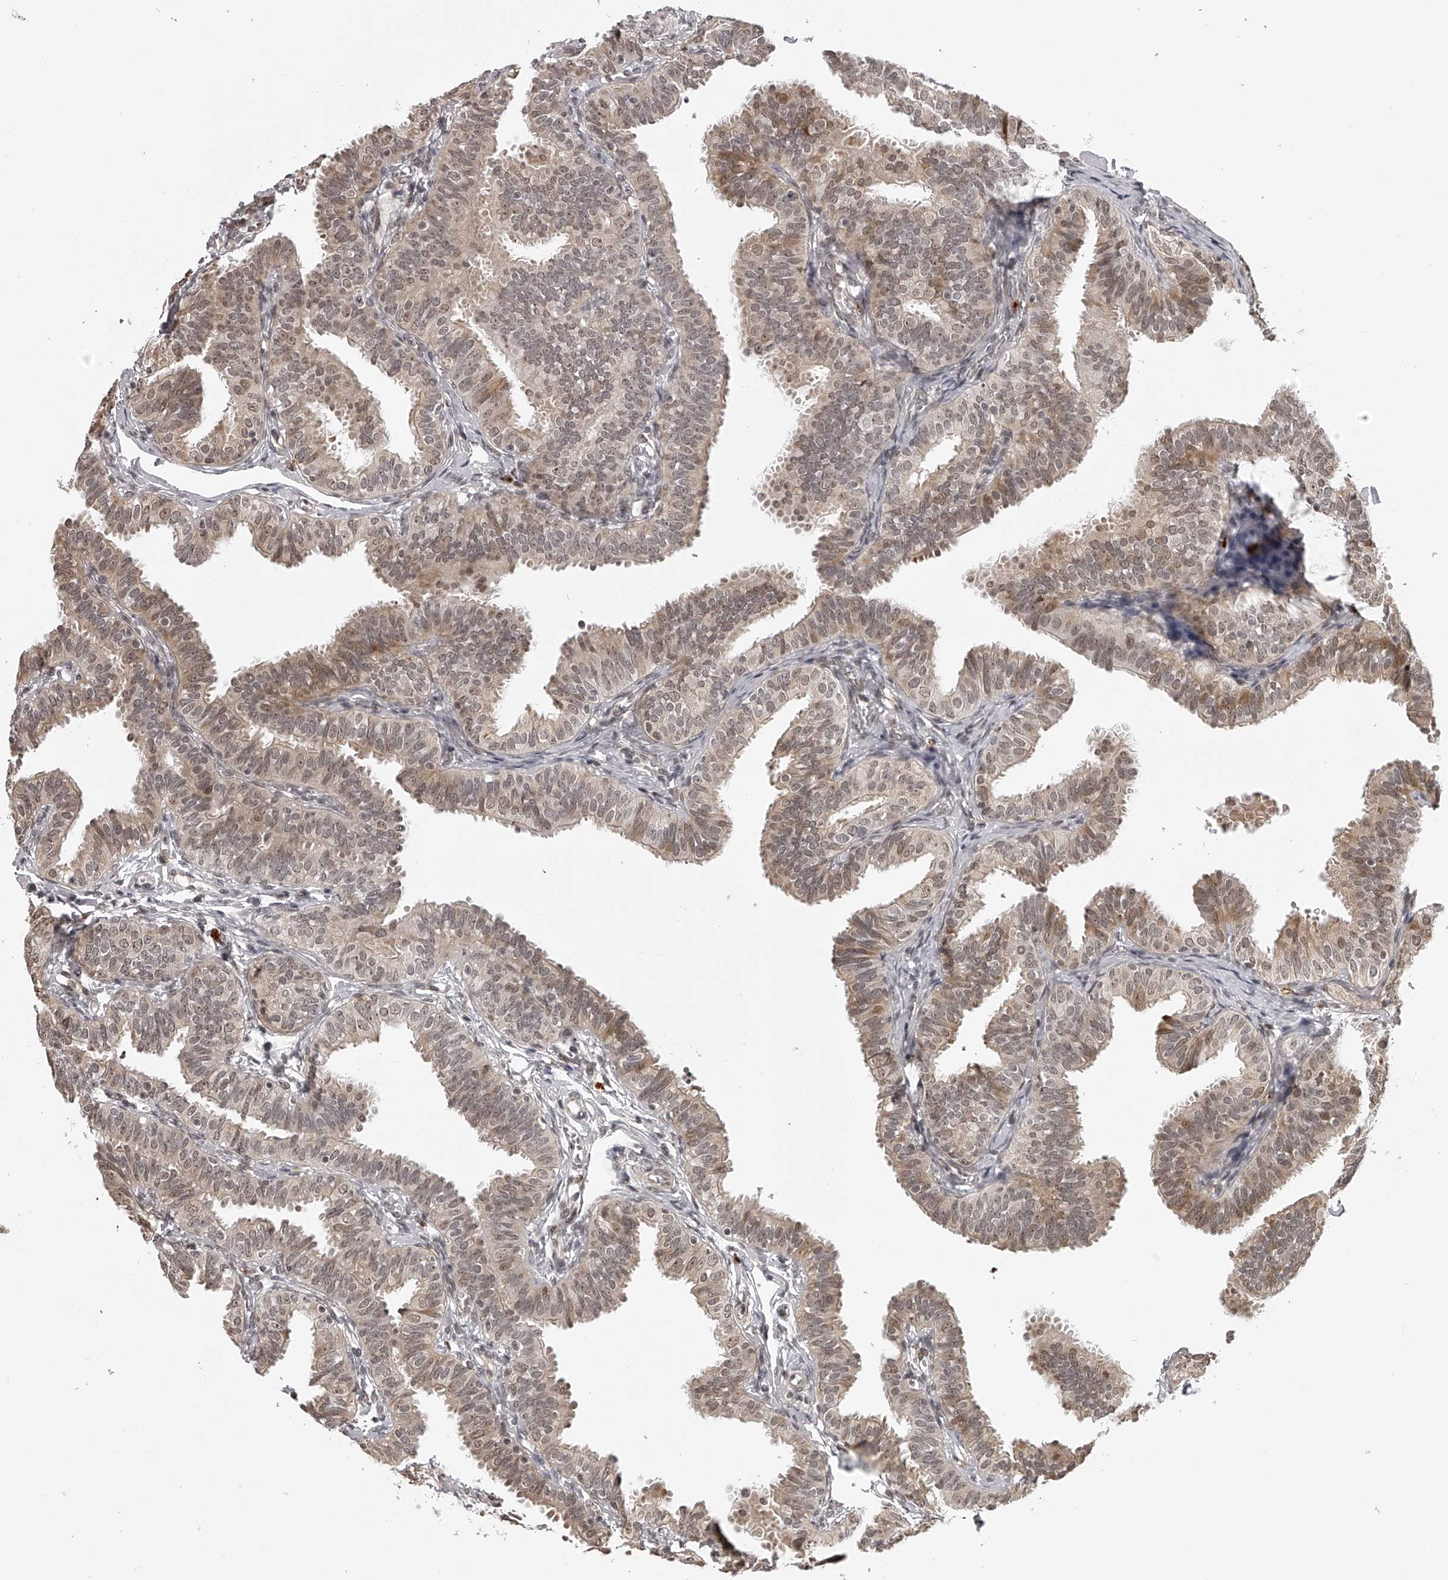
{"staining": {"intensity": "weak", "quantity": "25%-75%", "location": "cytoplasmic/membranous,nuclear"}, "tissue": "fallopian tube", "cell_type": "Glandular cells", "image_type": "normal", "snomed": [{"axis": "morphology", "description": "Normal tissue, NOS"}, {"axis": "topography", "description": "Fallopian tube"}], "caption": "Human fallopian tube stained with a protein marker reveals weak staining in glandular cells.", "gene": "ODF2L", "patient": {"sex": "female", "age": 35}}